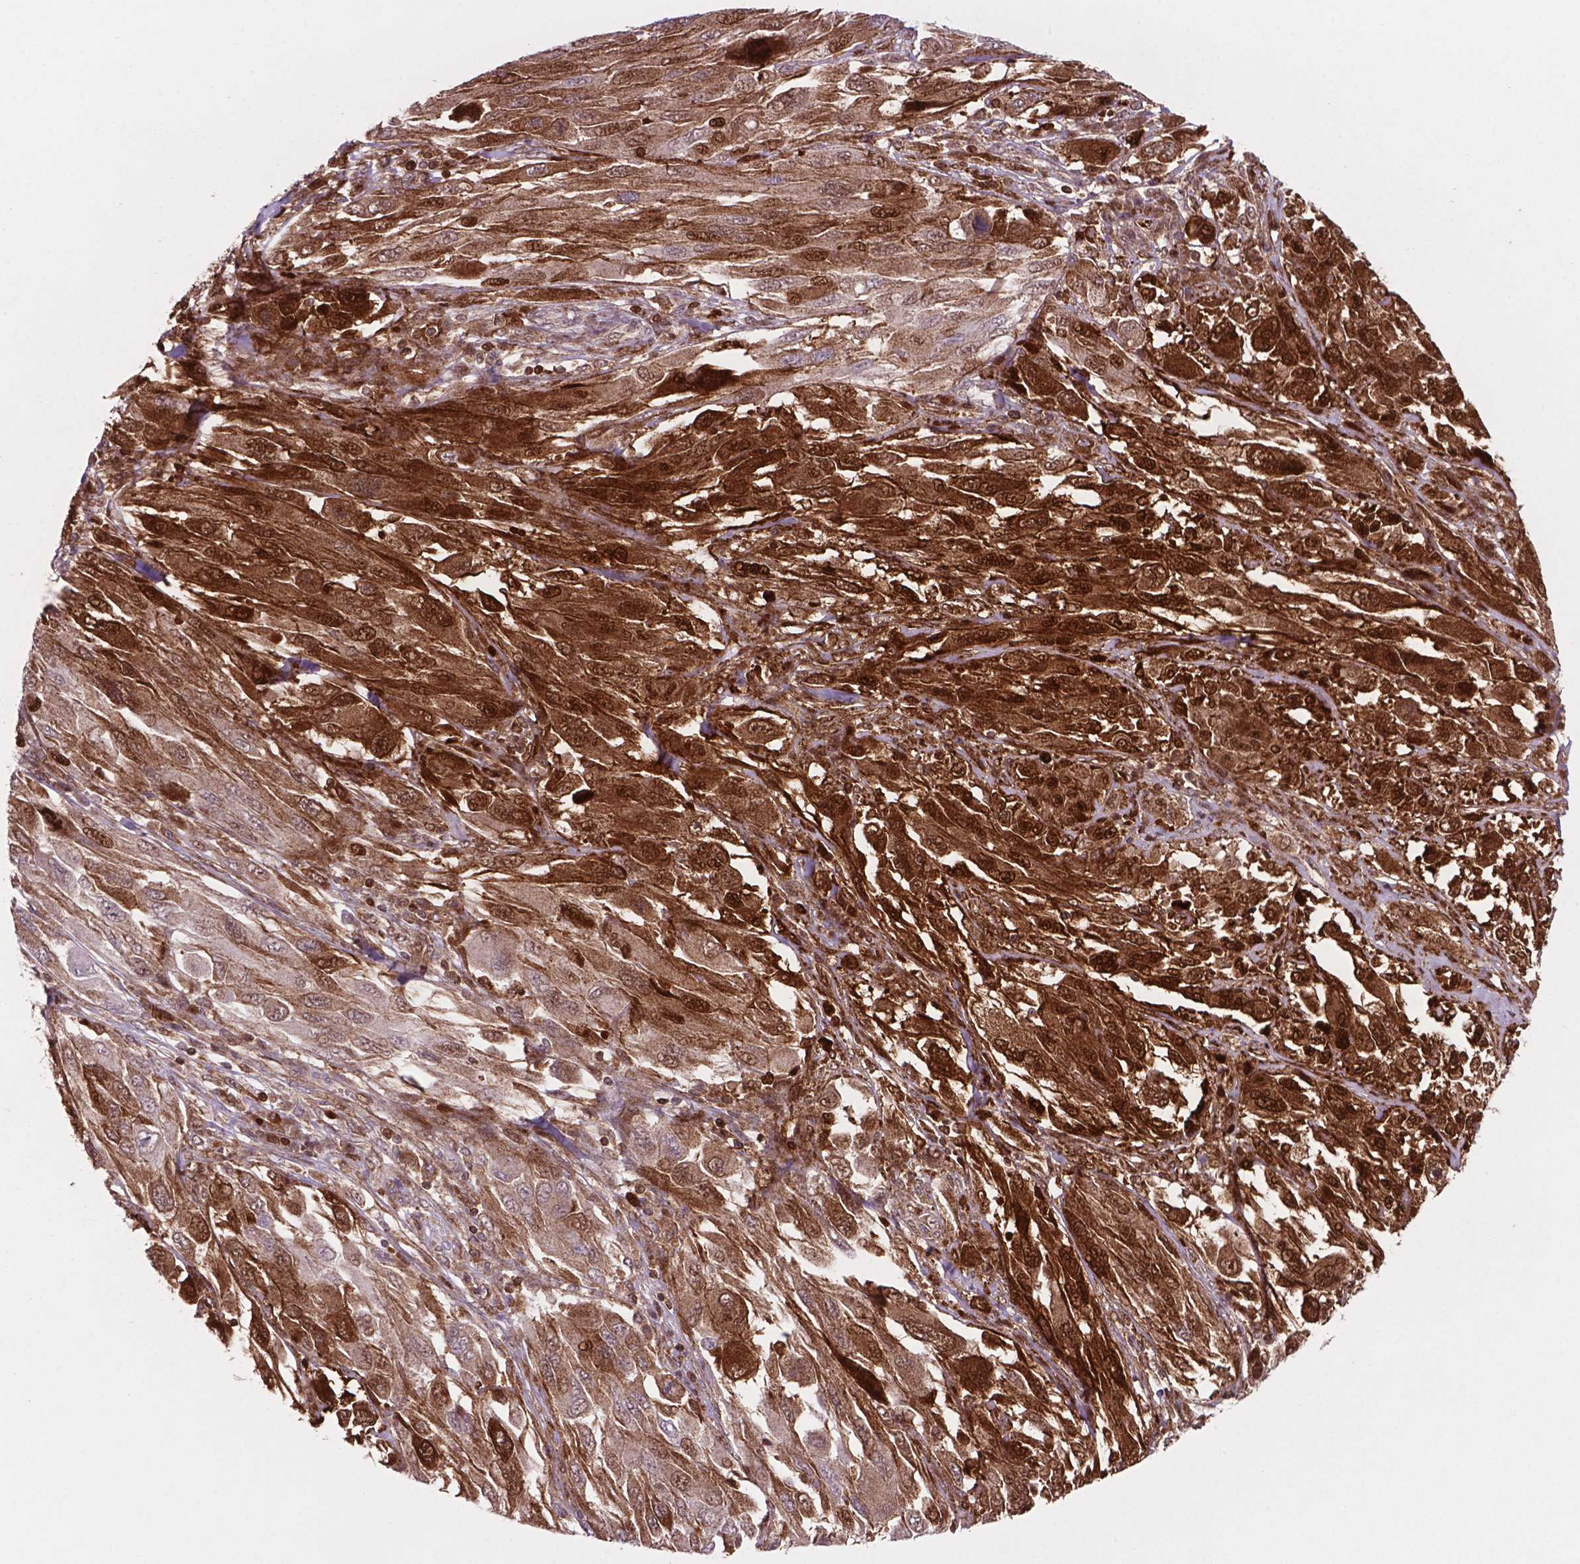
{"staining": {"intensity": "strong", "quantity": "25%-75%", "location": "cytoplasmic/membranous,nuclear"}, "tissue": "melanoma", "cell_type": "Tumor cells", "image_type": "cancer", "snomed": [{"axis": "morphology", "description": "Malignant melanoma, NOS"}, {"axis": "topography", "description": "Skin"}], "caption": "Protein expression analysis of human malignant melanoma reveals strong cytoplasmic/membranous and nuclear expression in about 25%-75% of tumor cells.", "gene": "LDHA", "patient": {"sex": "female", "age": 91}}